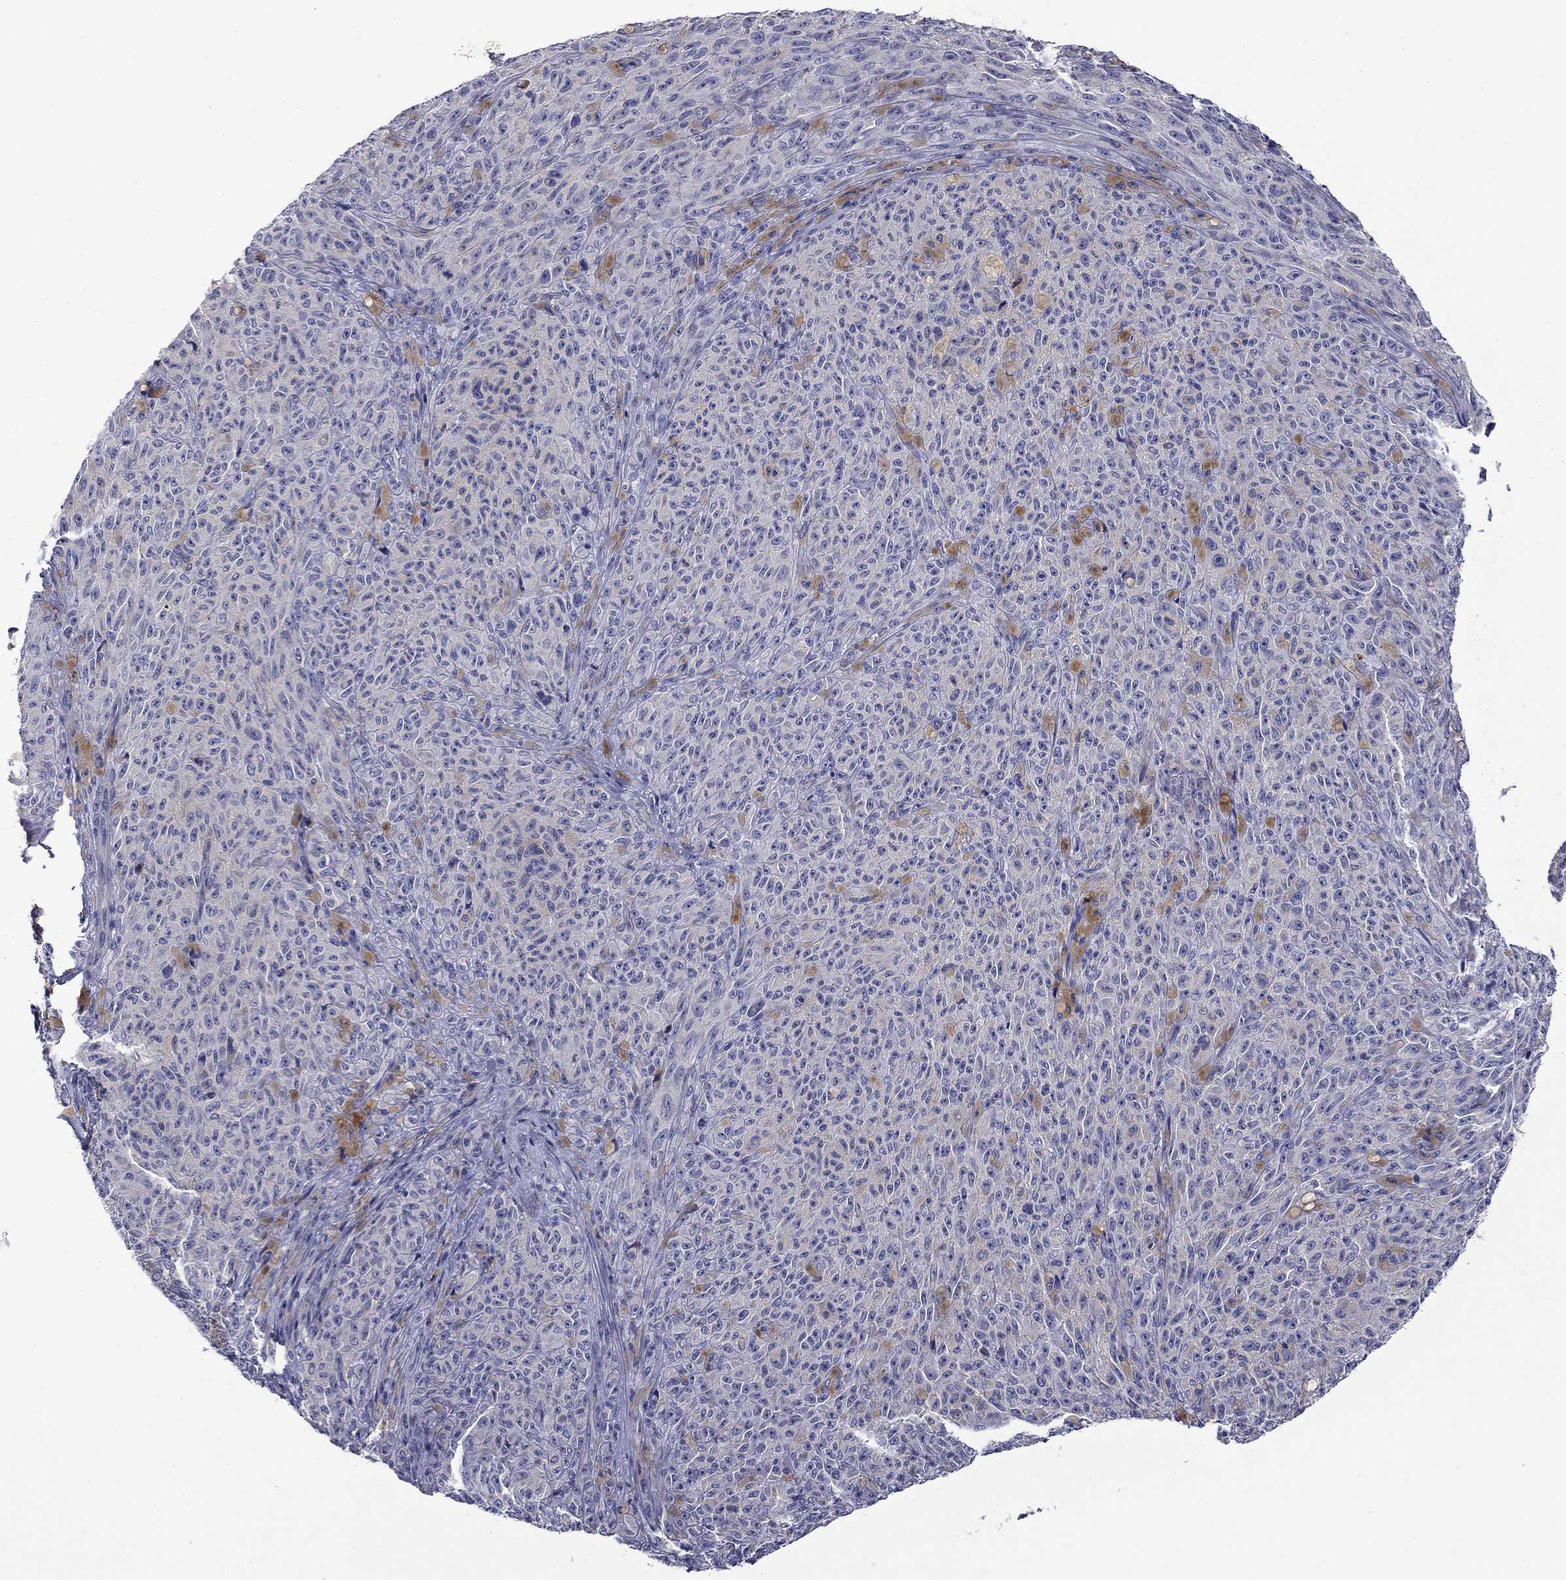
{"staining": {"intensity": "negative", "quantity": "none", "location": "none"}, "tissue": "melanoma", "cell_type": "Tumor cells", "image_type": "cancer", "snomed": [{"axis": "morphology", "description": "Malignant melanoma, NOS"}, {"axis": "topography", "description": "Skin"}], "caption": "Protein analysis of melanoma displays no significant staining in tumor cells.", "gene": "SPATA7", "patient": {"sex": "female", "age": 82}}